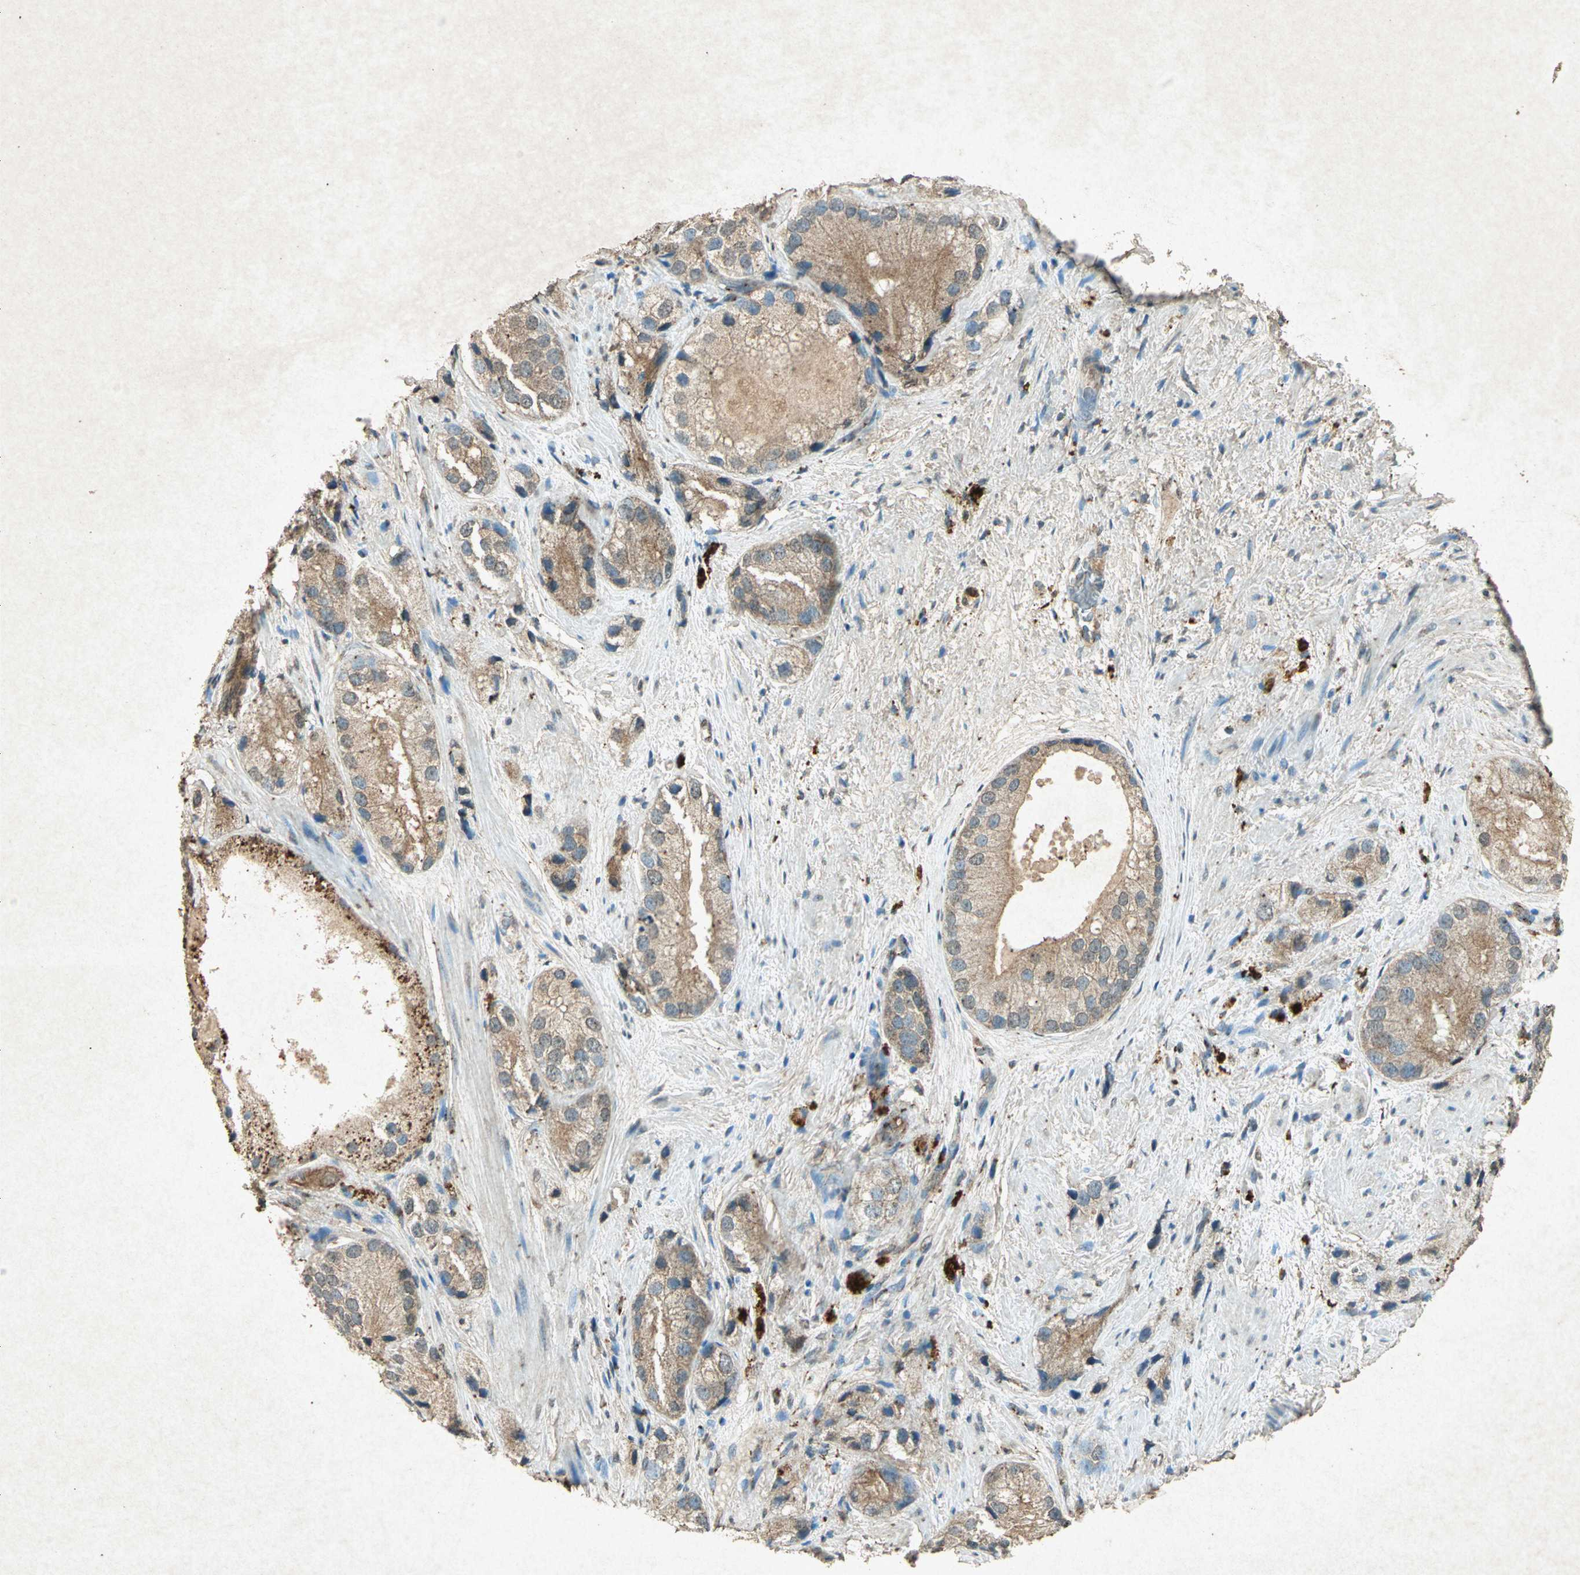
{"staining": {"intensity": "moderate", "quantity": ">75%", "location": "cytoplasmic/membranous"}, "tissue": "prostate cancer", "cell_type": "Tumor cells", "image_type": "cancer", "snomed": [{"axis": "morphology", "description": "Adenocarcinoma, Low grade"}, {"axis": "topography", "description": "Prostate"}], "caption": "About >75% of tumor cells in human adenocarcinoma (low-grade) (prostate) reveal moderate cytoplasmic/membranous protein positivity as visualized by brown immunohistochemical staining.", "gene": "PSEN1", "patient": {"sex": "male", "age": 69}}